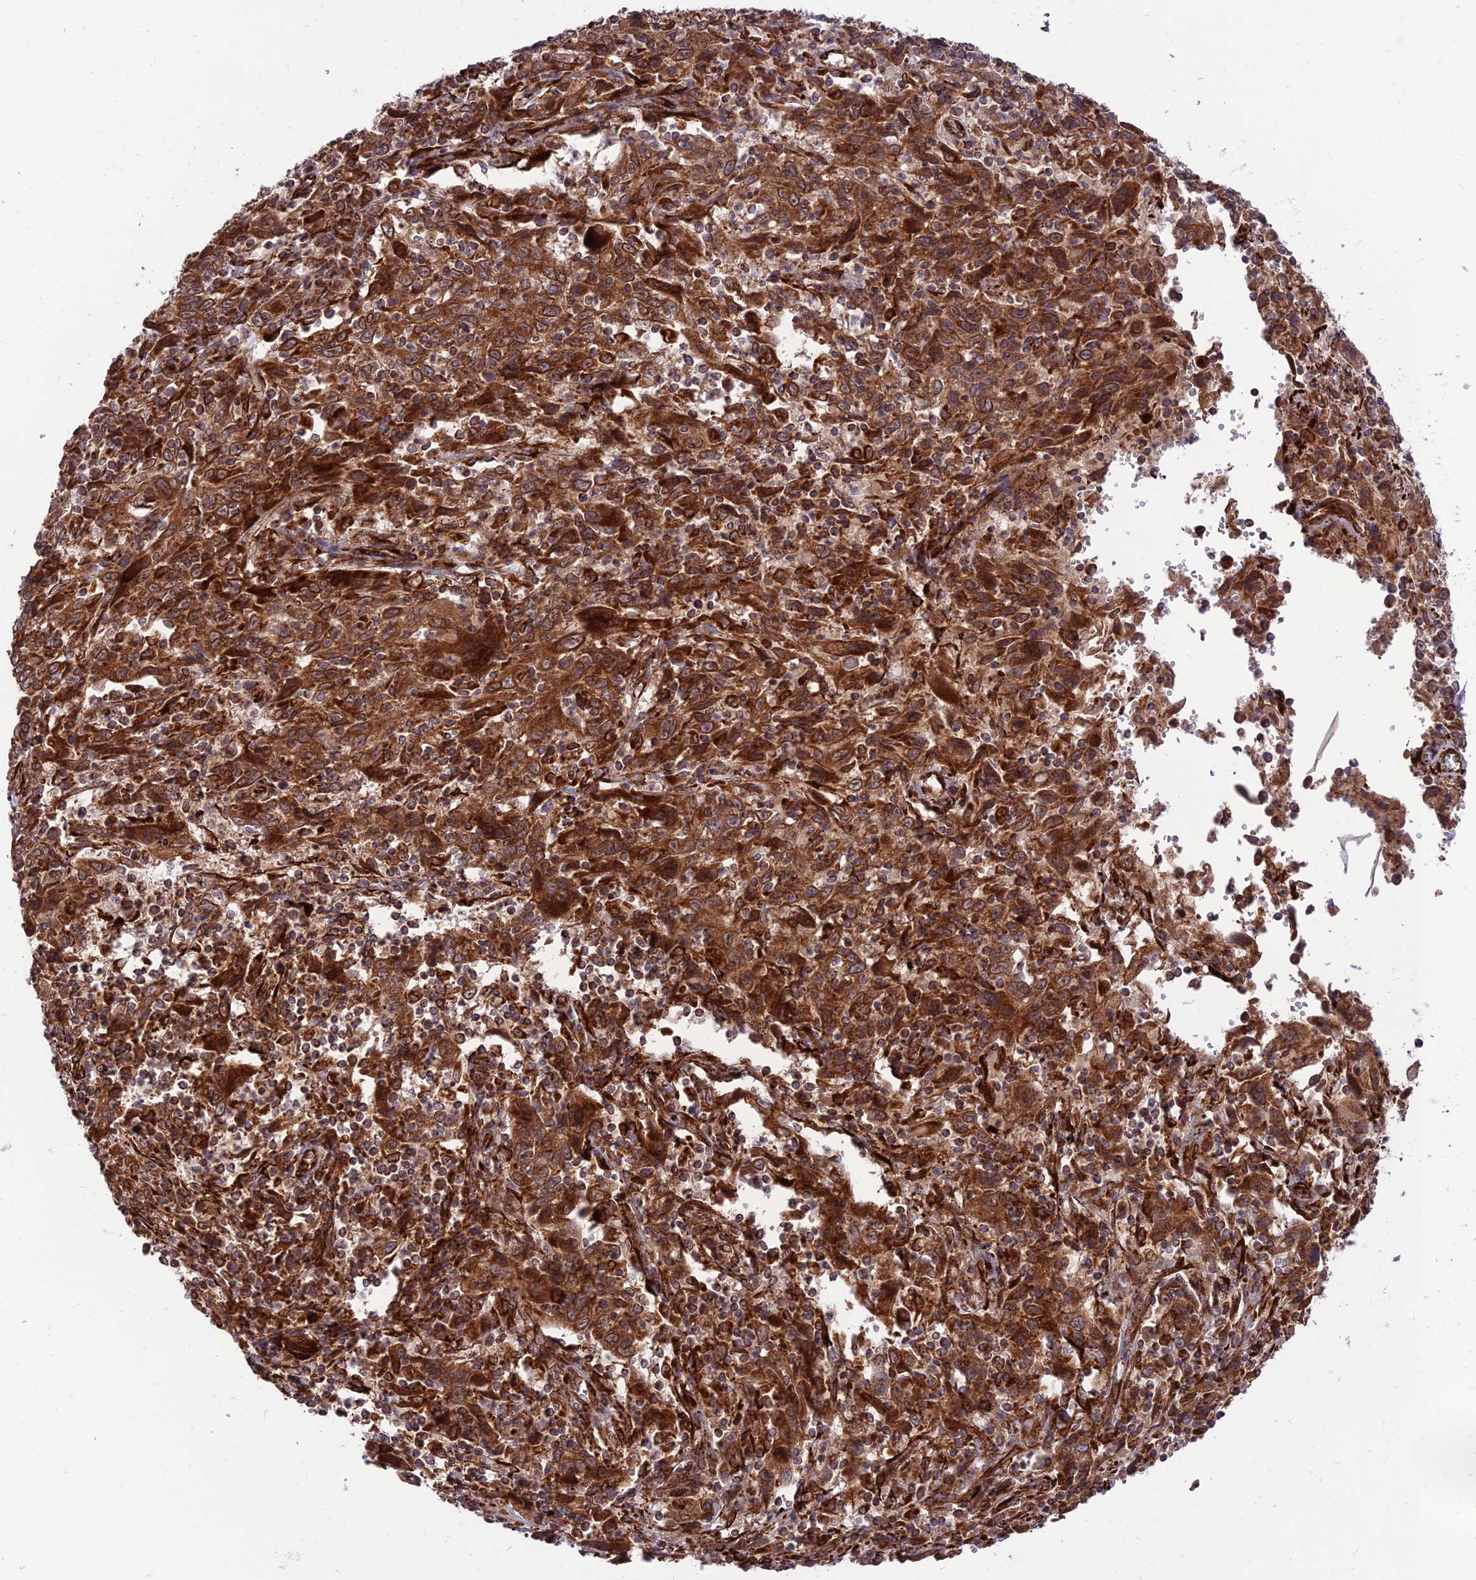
{"staining": {"intensity": "strong", "quantity": ">75%", "location": "cytoplasmic/membranous"}, "tissue": "cervical cancer", "cell_type": "Tumor cells", "image_type": "cancer", "snomed": [{"axis": "morphology", "description": "Squamous cell carcinoma, NOS"}, {"axis": "topography", "description": "Cervix"}], "caption": "The photomicrograph exhibits staining of cervical cancer, revealing strong cytoplasmic/membranous protein positivity (brown color) within tumor cells.", "gene": "CRTAP", "patient": {"sex": "female", "age": 46}}